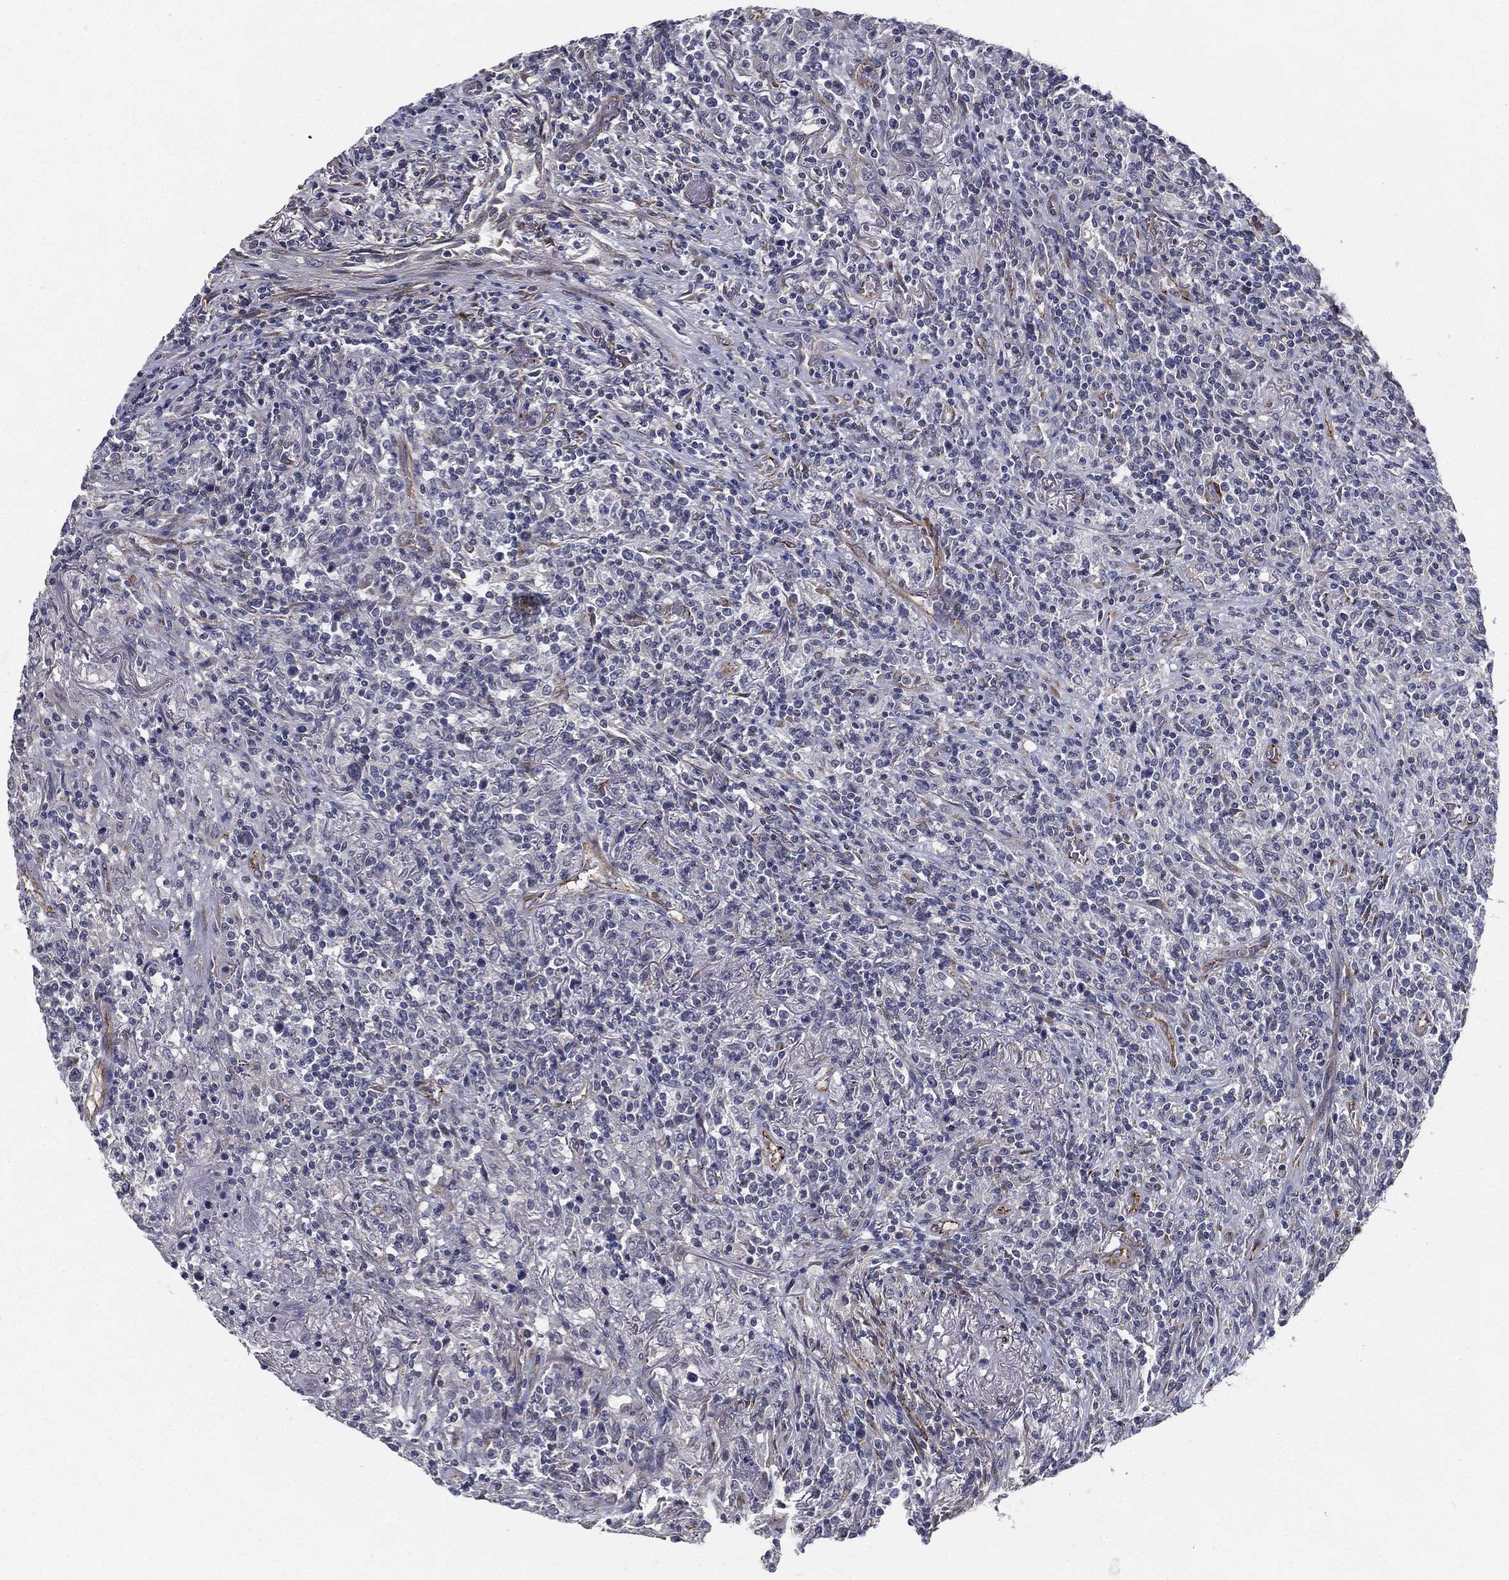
{"staining": {"intensity": "negative", "quantity": "none", "location": "none"}, "tissue": "lymphoma", "cell_type": "Tumor cells", "image_type": "cancer", "snomed": [{"axis": "morphology", "description": "Malignant lymphoma, non-Hodgkin's type, High grade"}, {"axis": "topography", "description": "Lung"}], "caption": "Immunohistochemical staining of lymphoma demonstrates no significant expression in tumor cells. (DAB (3,3'-diaminobenzidine) IHC visualized using brightfield microscopy, high magnification).", "gene": "LRRC56", "patient": {"sex": "male", "age": 79}}